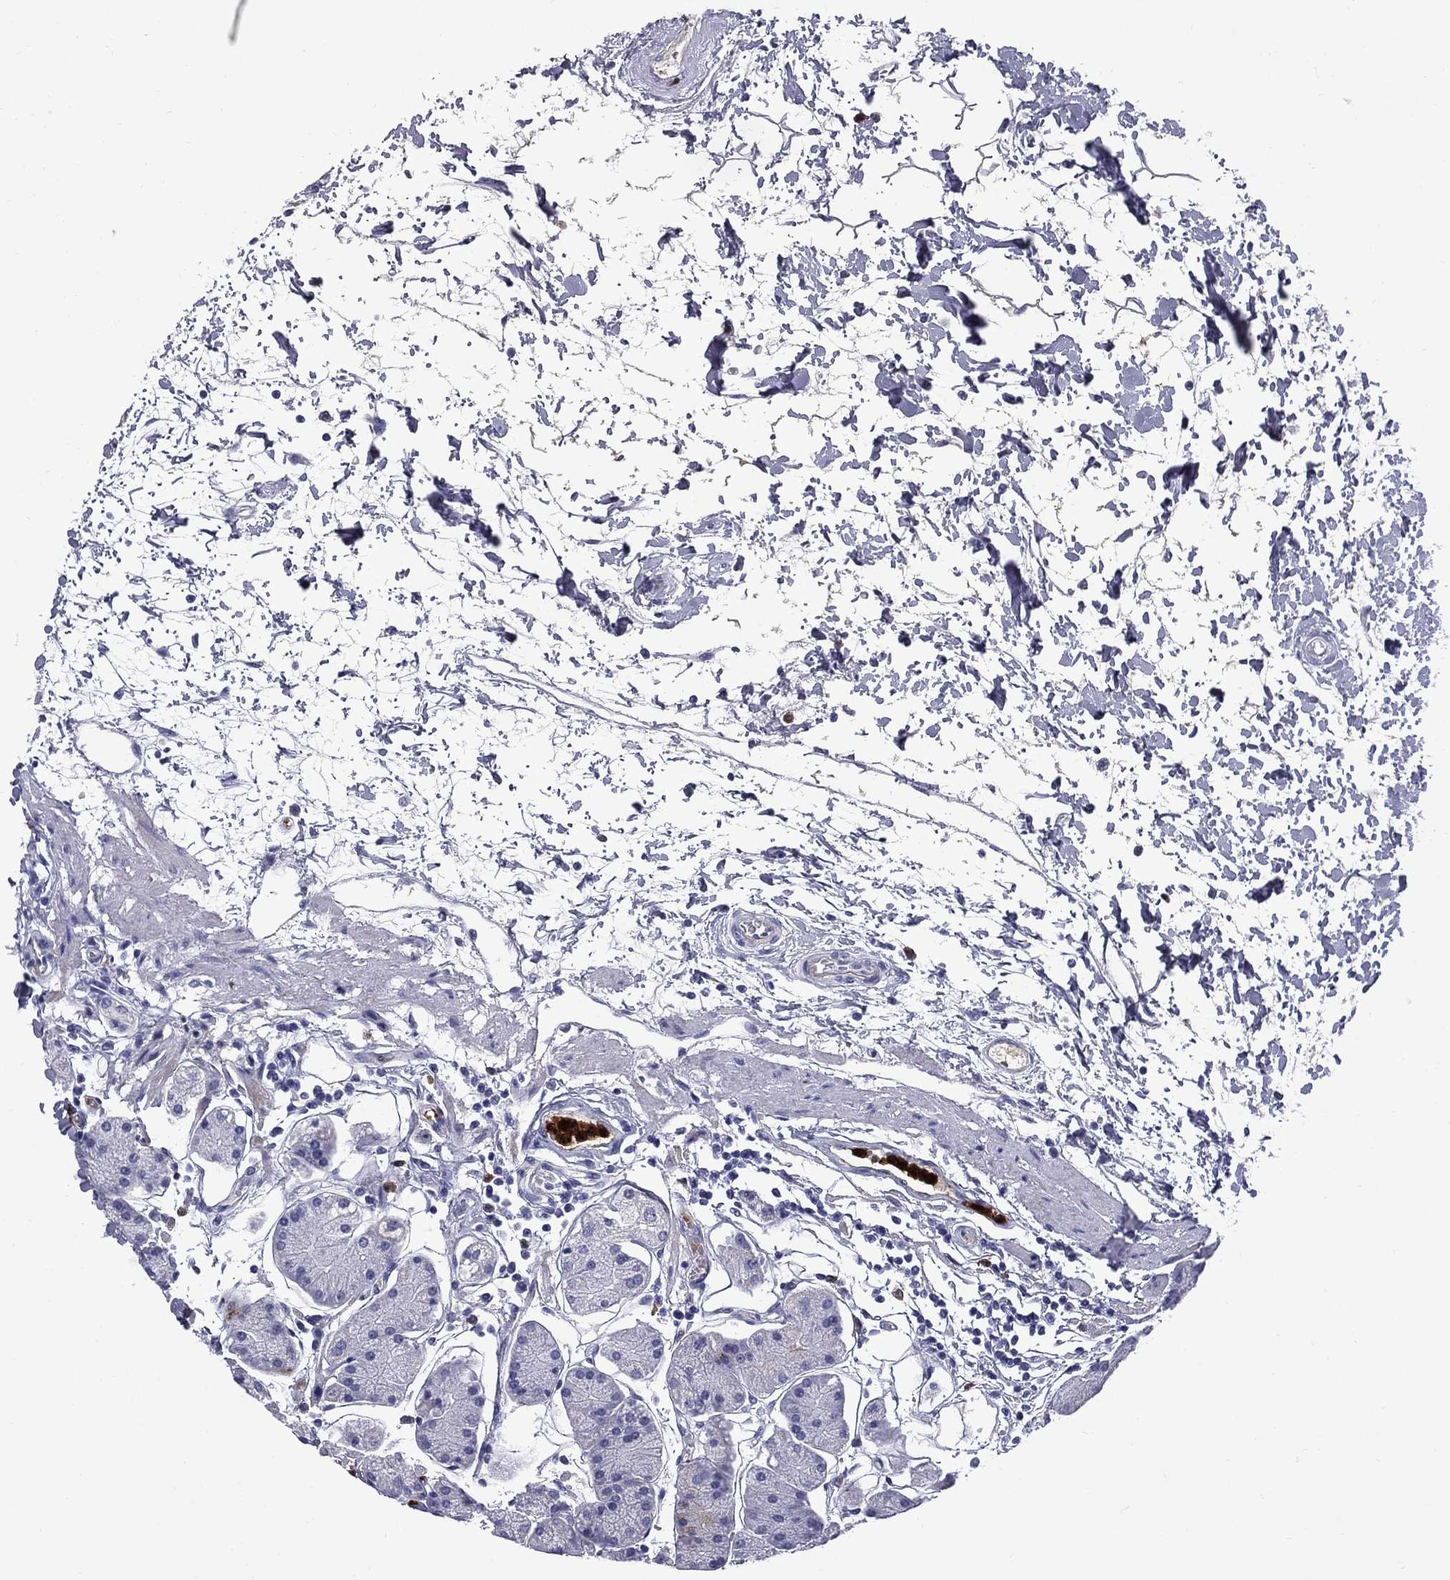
{"staining": {"intensity": "moderate", "quantity": "<25%", "location": "cytoplasmic/membranous"}, "tissue": "stomach", "cell_type": "Glandular cells", "image_type": "normal", "snomed": [{"axis": "morphology", "description": "Normal tissue, NOS"}, {"axis": "topography", "description": "Stomach"}], "caption": "This photomicrograph exhibits IHC staining of unremarkable human stomach, with low moderate cytoplasmic/membranous staining in about <25% of glandular cells.", "gene": "TRIM29", "patient": {"sex": "male", "age": 54}}